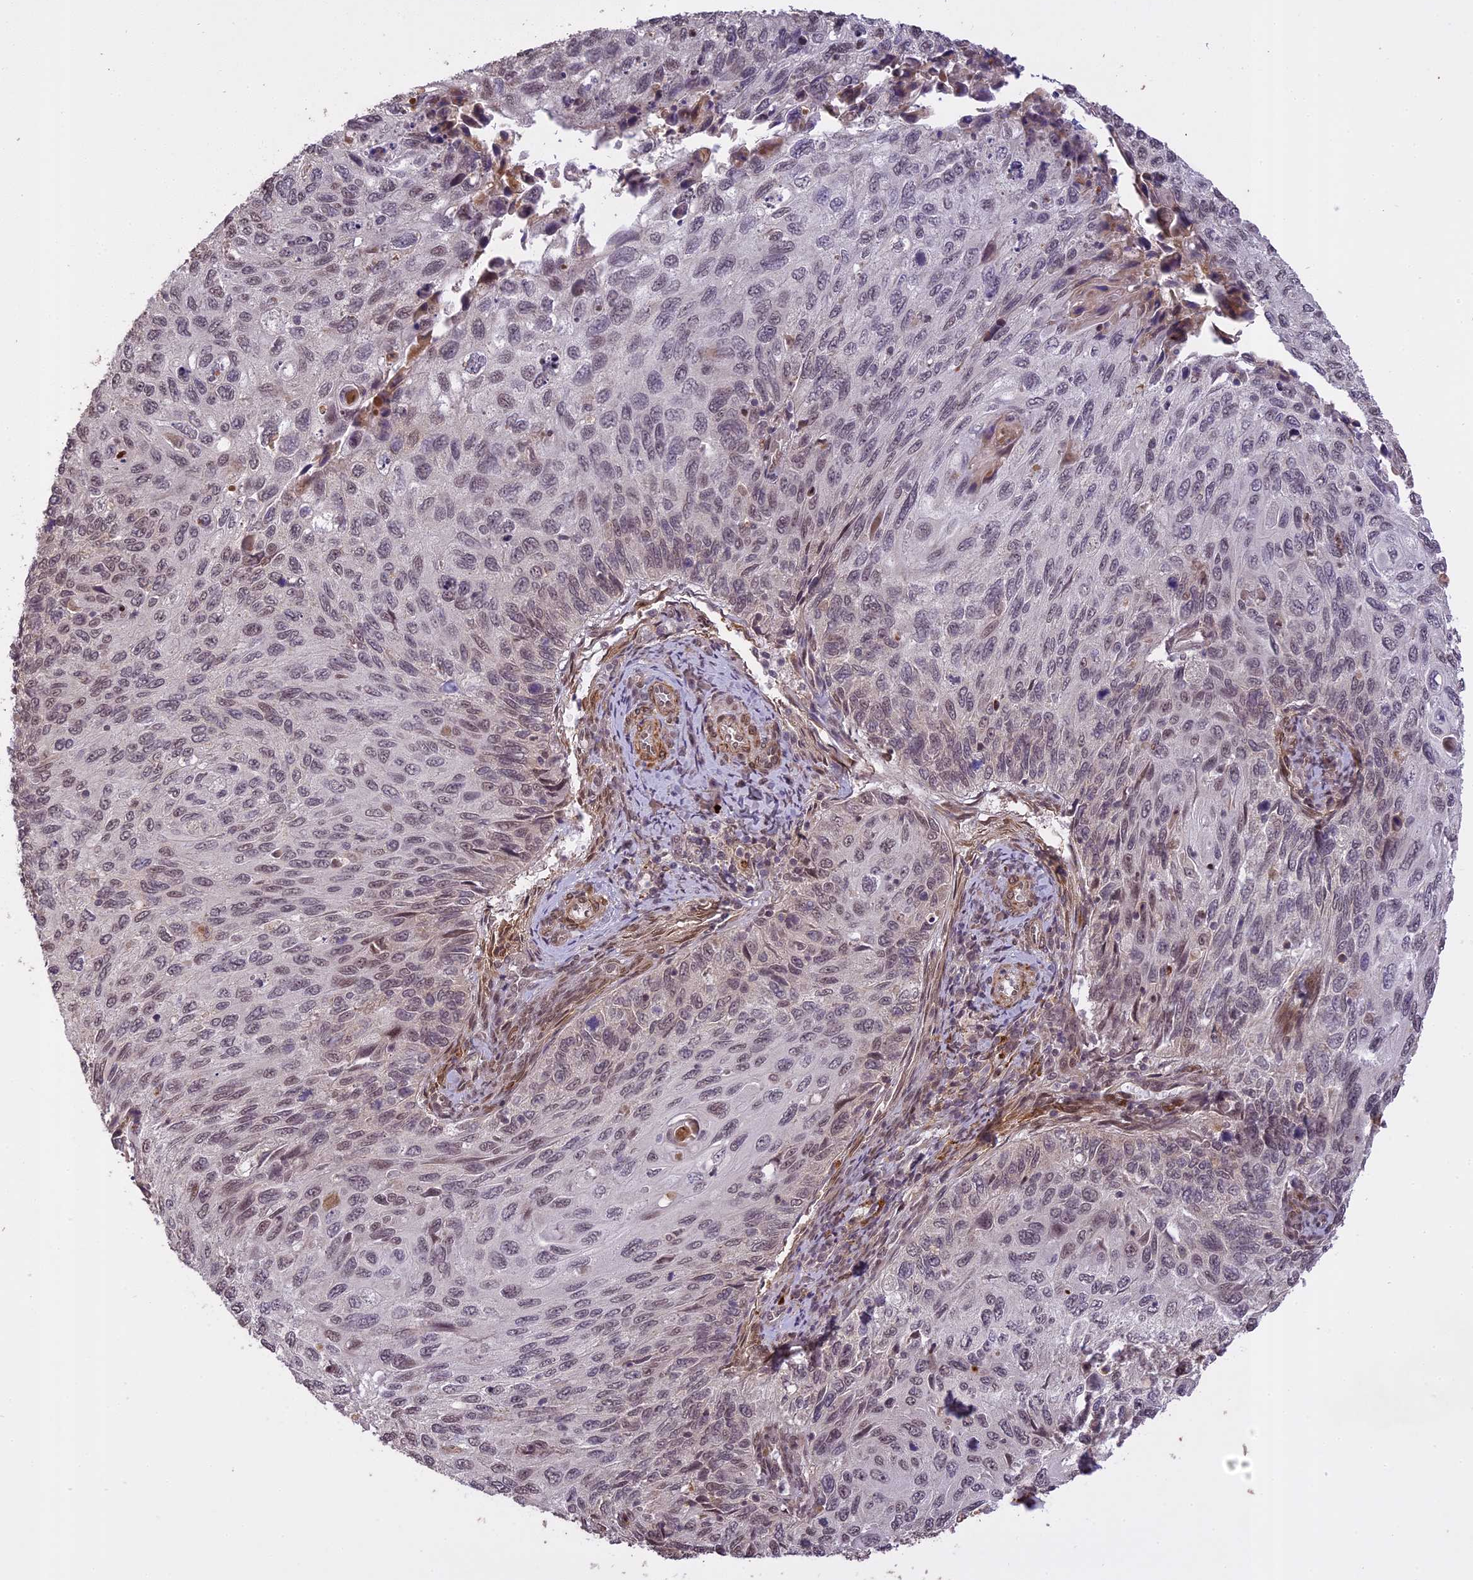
{"staining": {"intensity": "weak", "quantity": "<25%", "location": "nuclear"}, "tissue": "cervical cancer", "cell_type": "Tumor cells", "image_type": "cancer", "snomed": [{"axis": "morphology", "description": "Squamous cell carcinoma, NOS"}, {"axis": "topography", "description": "Cervix"}], "caption": "This photomicrograph is of cervical squamous cell carcinoma stained with immunohistochemistry (IHC) to label a protein in brown with the nuclei are counter-stained blue. There is no expression in tumor cells.", "gene": "PRELID2", "patient": {"sex": "female", "age": 70}}